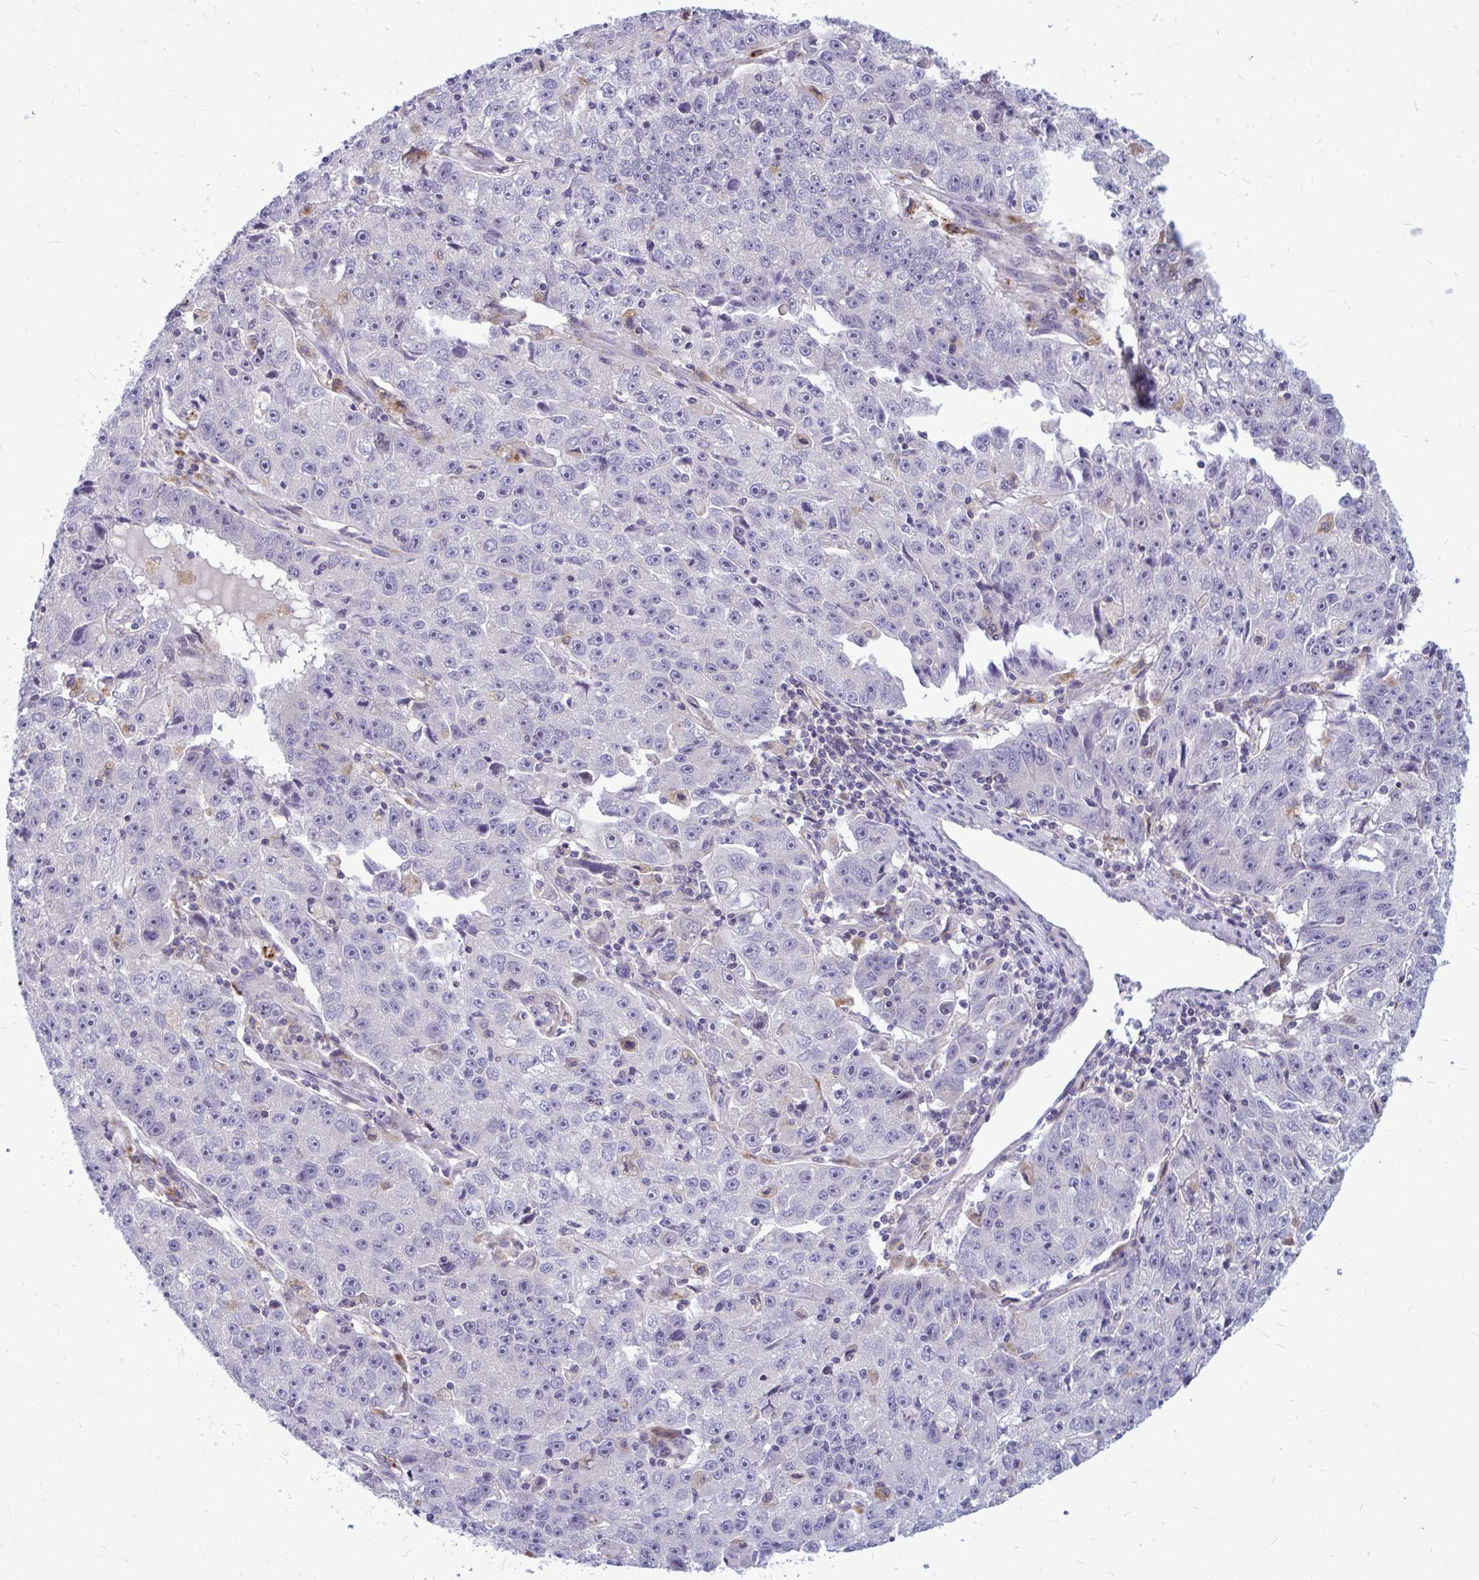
{"staining": {"intensity": "negative", "quantity": "none", "location": "none"}, "tissue": "lung cancer", "cell_type": "Tumor cells", "image_type": "cancer", "snomed": [{"axis": "morphology", "description": "Normal morphology"}, {"axis": "morphology", "description": "Adenocarcinoma, NOS"}, {"axis": "topography", "description": "Lymph node"}, {"axis": "topography", "description": "Lung"}], "caption": "Adenocarcinoma (lung) was stained to show a protein in brown. There is no significant staining in tumor cells.", "gene": "ZSCAN25", "patient": {"sex": "female", "age": 57}}